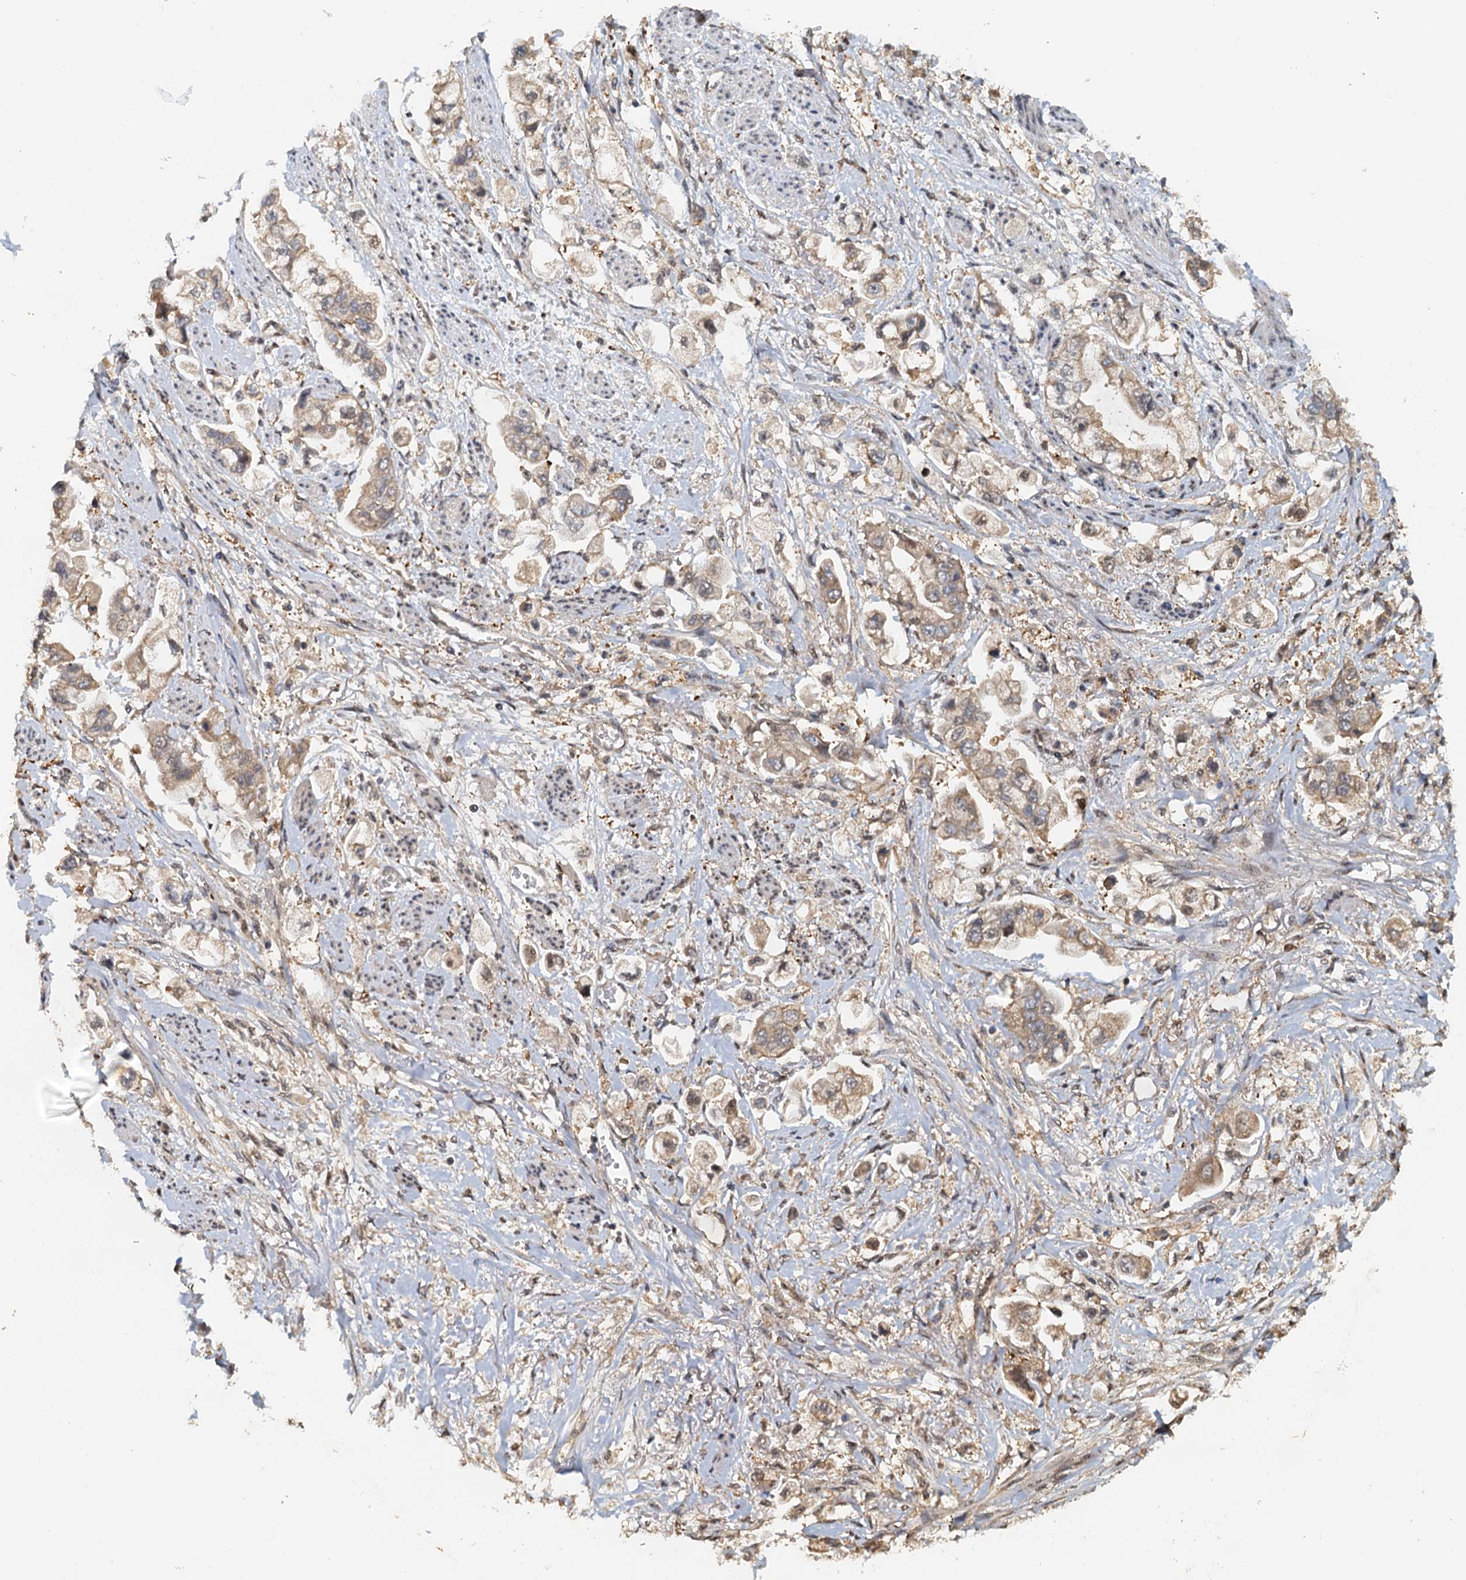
{"staining": {"intensity": "weak", "quantity": ">75%", "location": "cytoplasmic/membranous"}, "tissue": "stomach cancer", "cell_type": "Tumor cells", "image_type": "cancer", "snomed": [{"axis": "morphology", "description": "Adenocarcinoma, NOS"}, {"axis": "topography", "description": "Stomach"}], "caption": "Stomach adenocarcinoma stained with DAB (3,3'-diaminobenzidine) immunohistochemistry (IHC) exhibits low levels of weak cytoplasmic/membranous staining in about >75% of tumor cells.", "gene": "UBL7", "patient": {"sex": "male", "age": 62}}